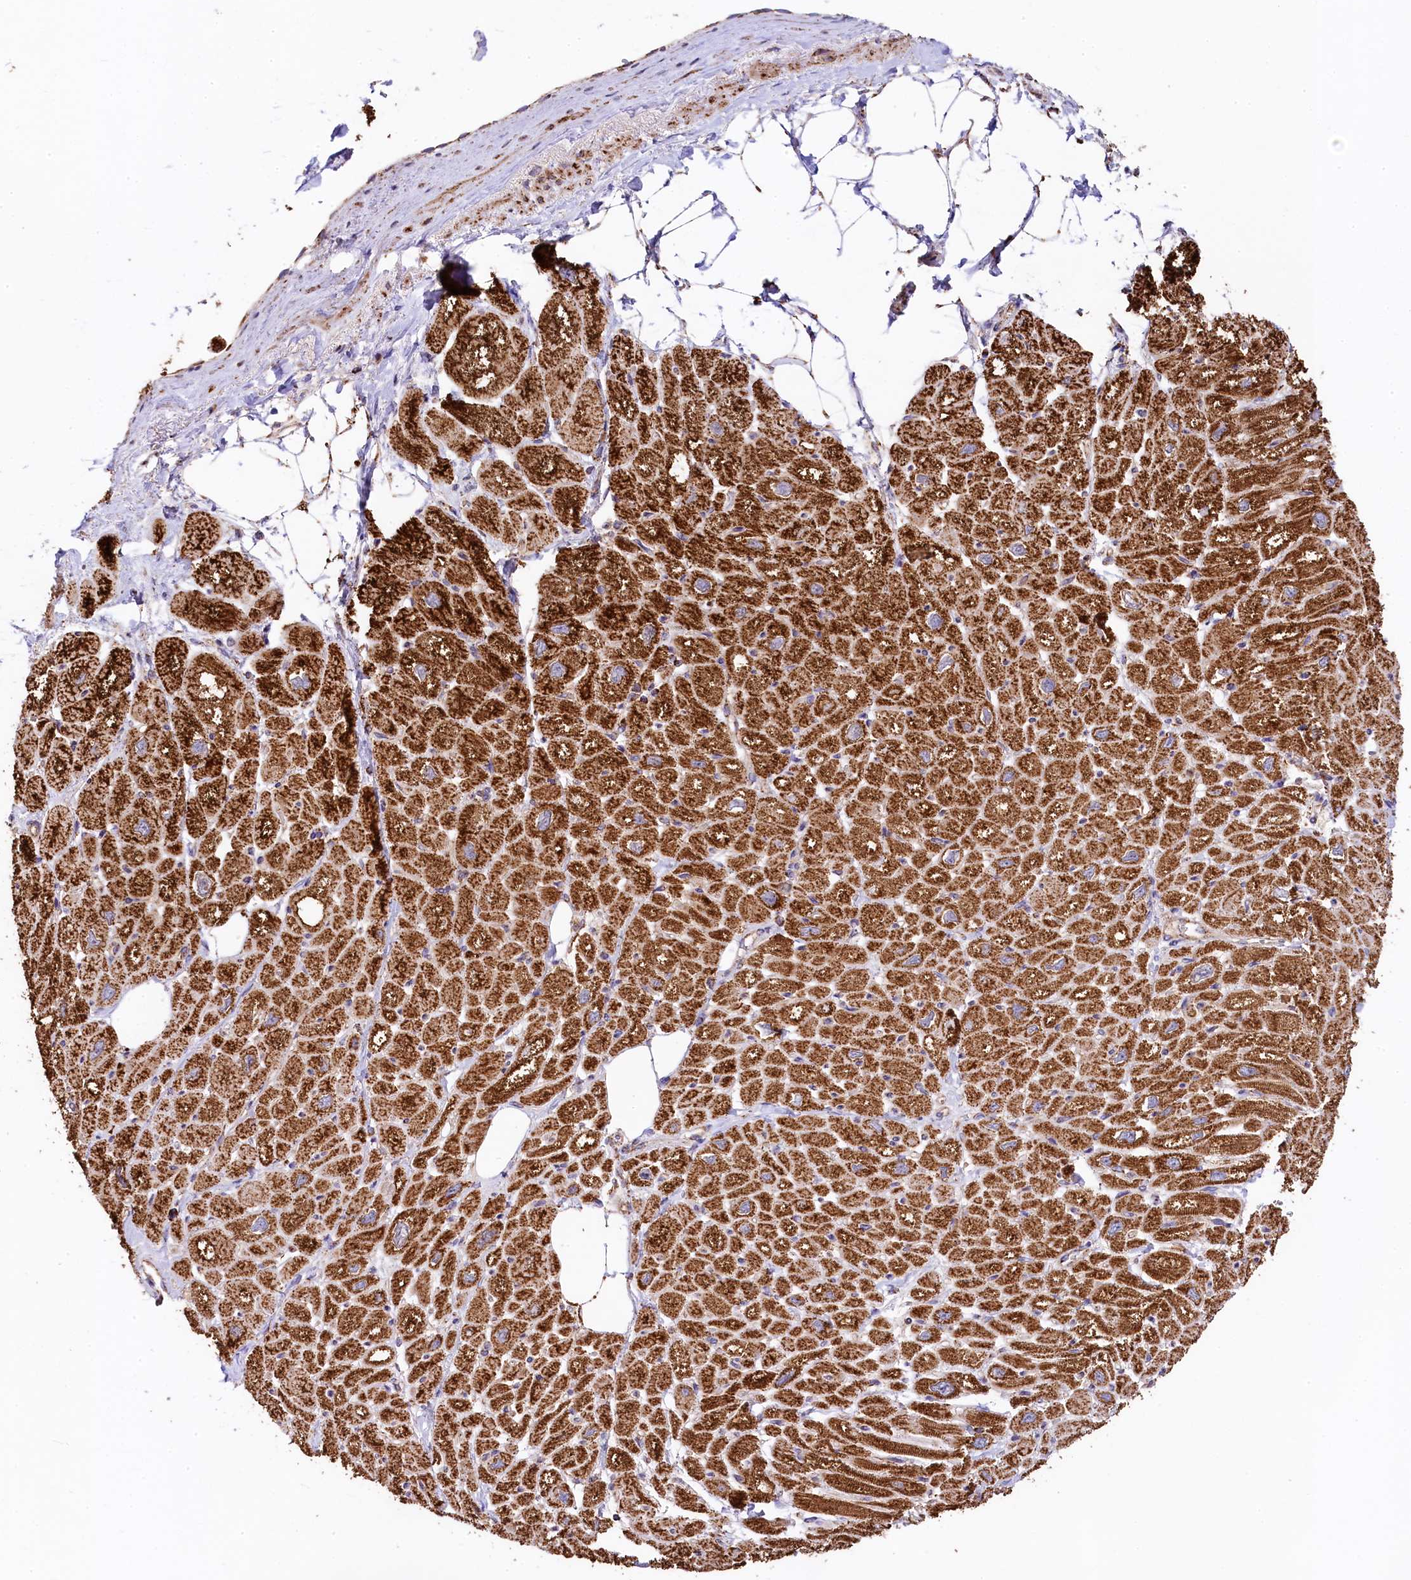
{"staining": {"intensity": "strong", "quantity": ">75%", "location": "cytoplasmic/membranous"}, "tissue": "heart muscle", "cell_type": "Cardiomyocytes", "image_type": "normal", "snomed": [{"axis": "morphology", "description": "Normal tissue, NOS"}, {"axis": "topography", "description": "Heart"}], "caption": "Strong cytoplasmic/membranous protein positivity is identified in about >75% of cardiomyocytes in heart muscle. Nuclei are stained in blue.", "gene": "CLYBL", "patient": {"sex": "male", "age": 50}}